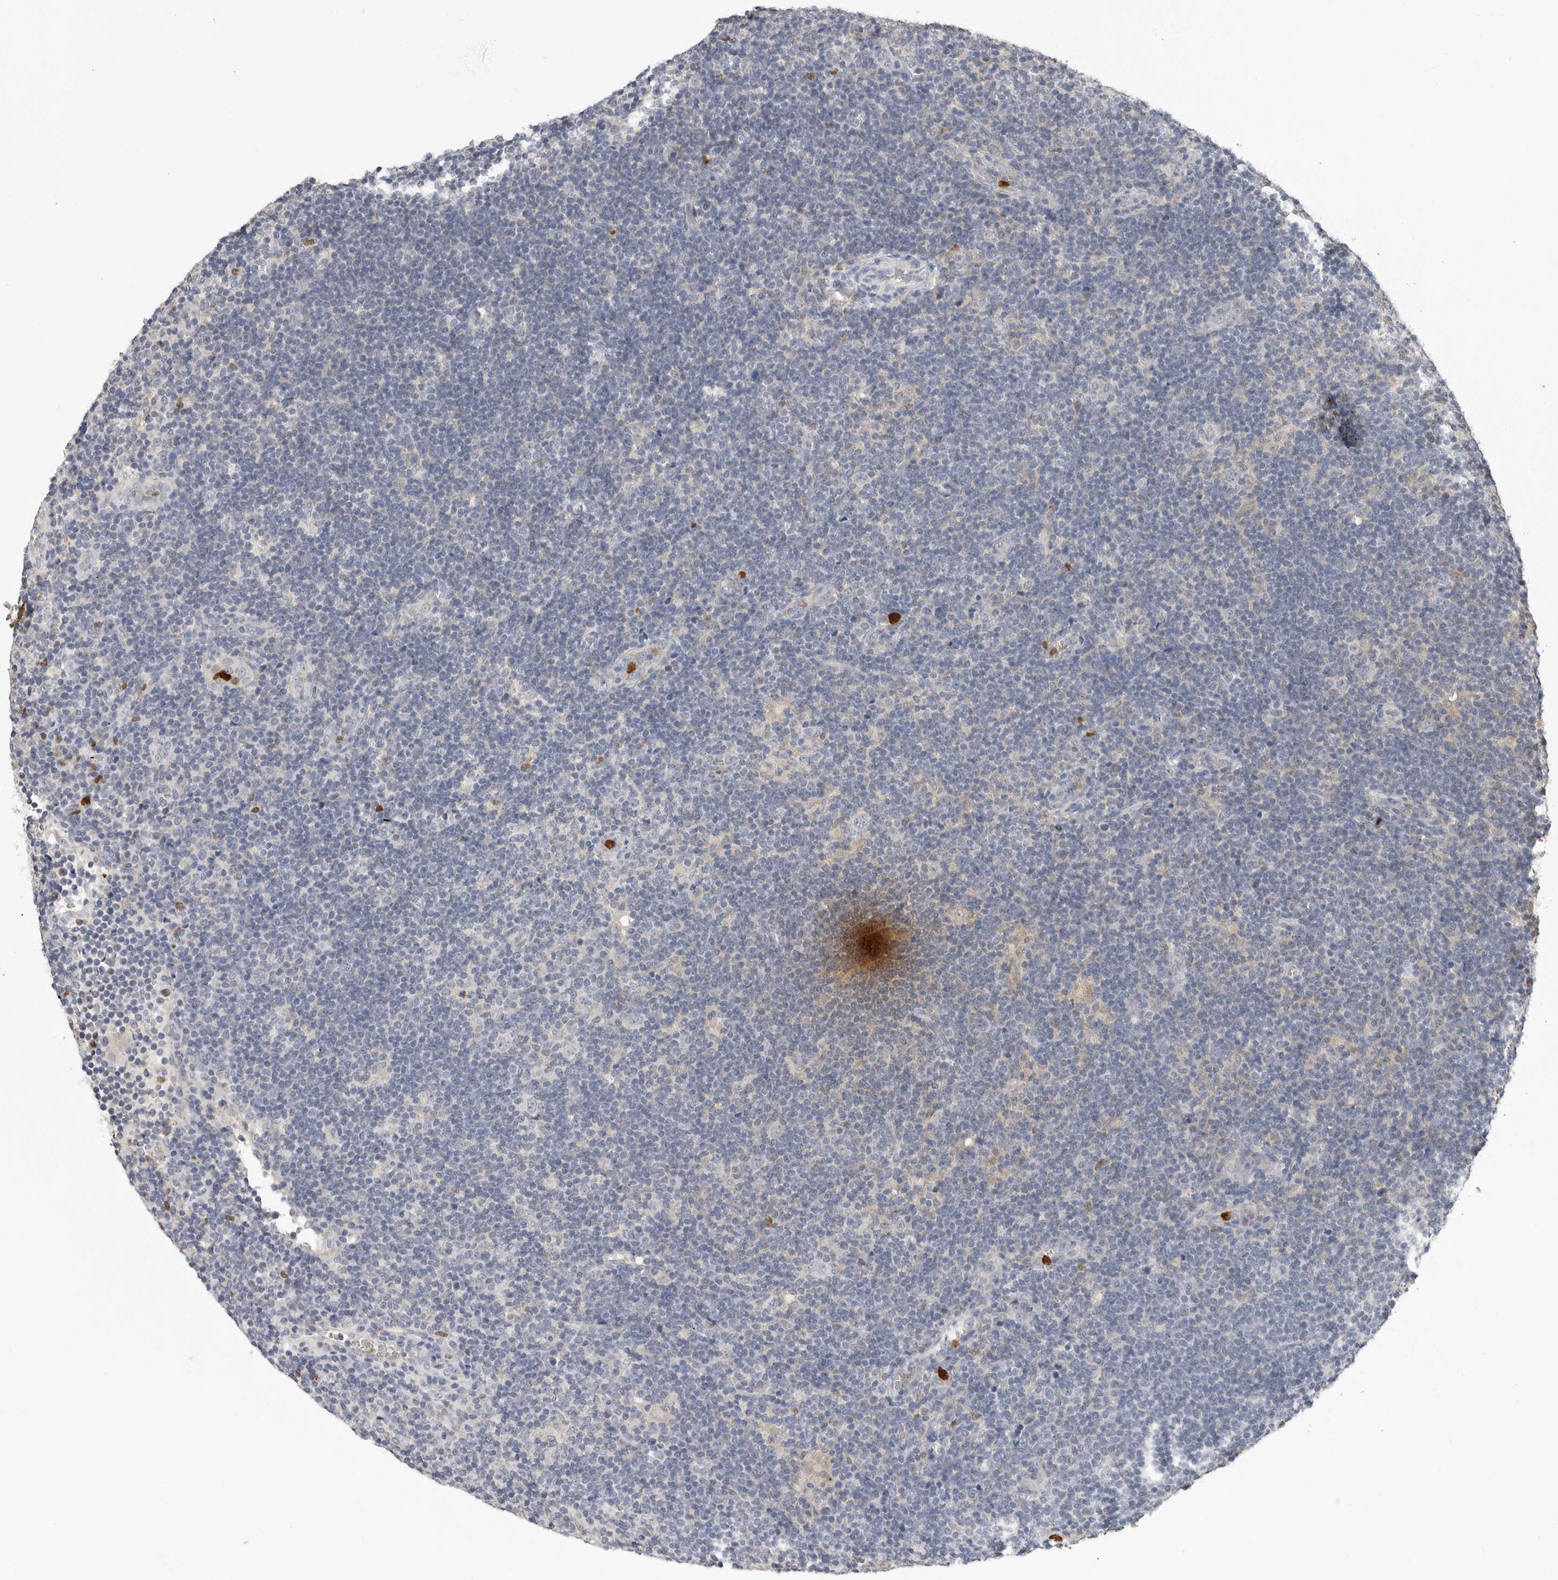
{"staining": {"intensity": "negative", "quantity": "none", "location": "none"}, "tissue": "lymphoma", "cell_type": "Tumor cells", "image_type": "cancer", "snomed": [{"axis": "morphology", "description": "Hodgkin's disease, NOS"}, {"axis": "topography", "description": "Lymph node"}], "caption": "DAB (3,3'-diaminobenzidine) immunohistochemical staining of human Hodgkin's disease displays no significant staining in tumor cells. The staining is performed using DAB (3,3'-diaminobenzidine) brown chromogen with nuclei counter-stained in using hematoxylin.", "gene": "LTBR", "patient": {"sex": "female", "age": 57}}